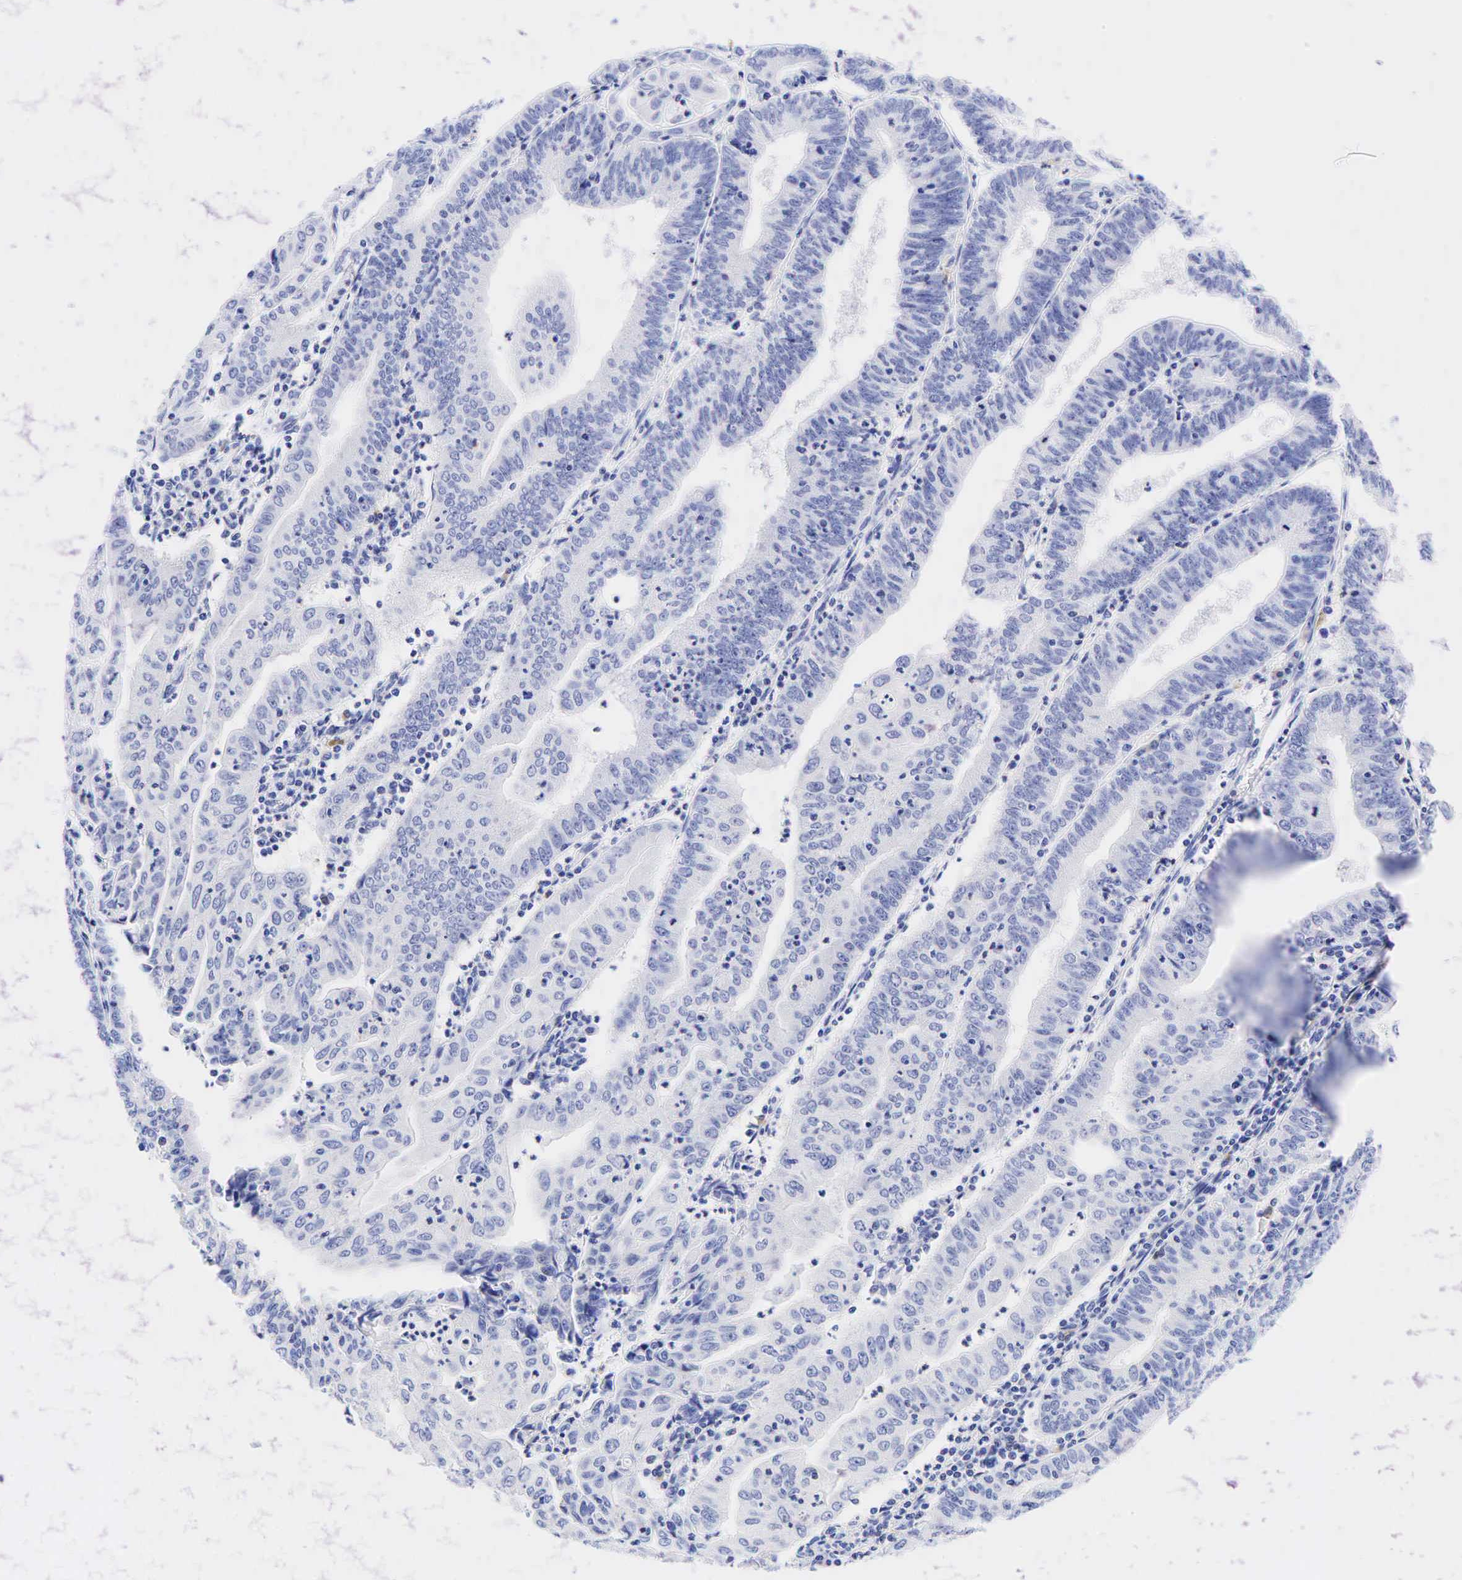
{"staining": {"intensity": "negative", "quantity": "none", "location": "none"}, "tissue": "endometrial cancer", "cell_type": "Tumor cells", "image_type": "cancer", "snomed": [{"axis": "morphology", "description": "Adenocarcinoma, NOS"}, {"axis": "topography", "description": "Endometrium"}], "caption": "Immunohistochemistry (IHC) photomicrograph of human endometrial cancer (adenocarcinoma) stained for a protein (brown), which displays no staining in tumor cells.", "gene": "TNFRSF8", "patient": {"sex": "female", "age": 60}}